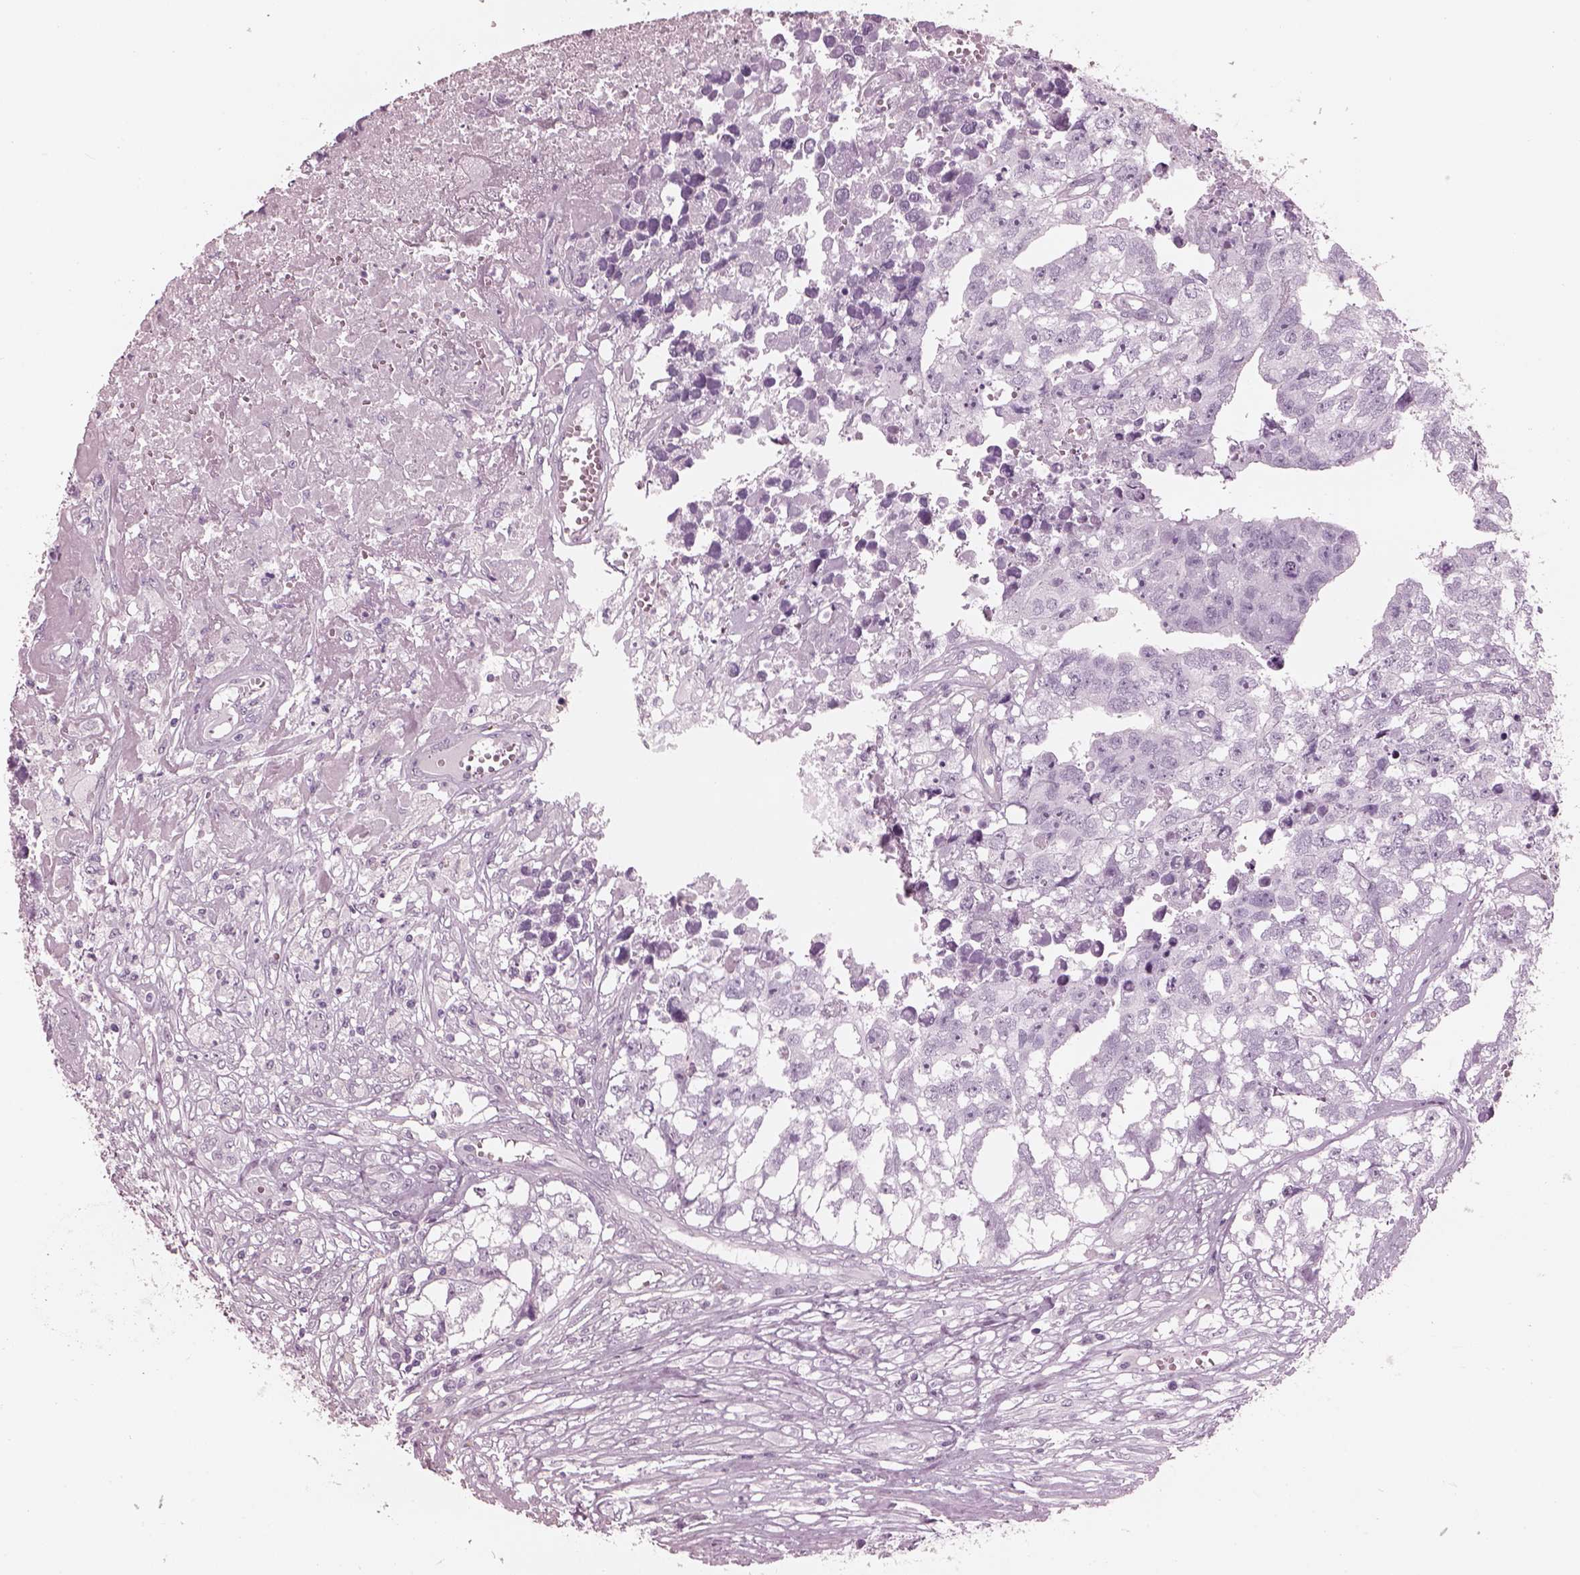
{"staining": {"intensity": "negative", "quantity": "none", "location": "none"}, "tissue": "testis cancer", "cell_type": "Tumor cells", "image_type": "cancer", "snomed": [{"axis": "morphology", "description": "Carcinoma, Embryonal, NOS"}, {"axis": "morphology", "description": "Teratoma, malignant, NOS"}, {"axis": "topography", "description": "Testis"}], "caption": "Tumor cells show no significant protein expression in testis cancer (malignant teratoma).", "gene": "FABP9", "patient": {"sex": "male", "age": 44}}